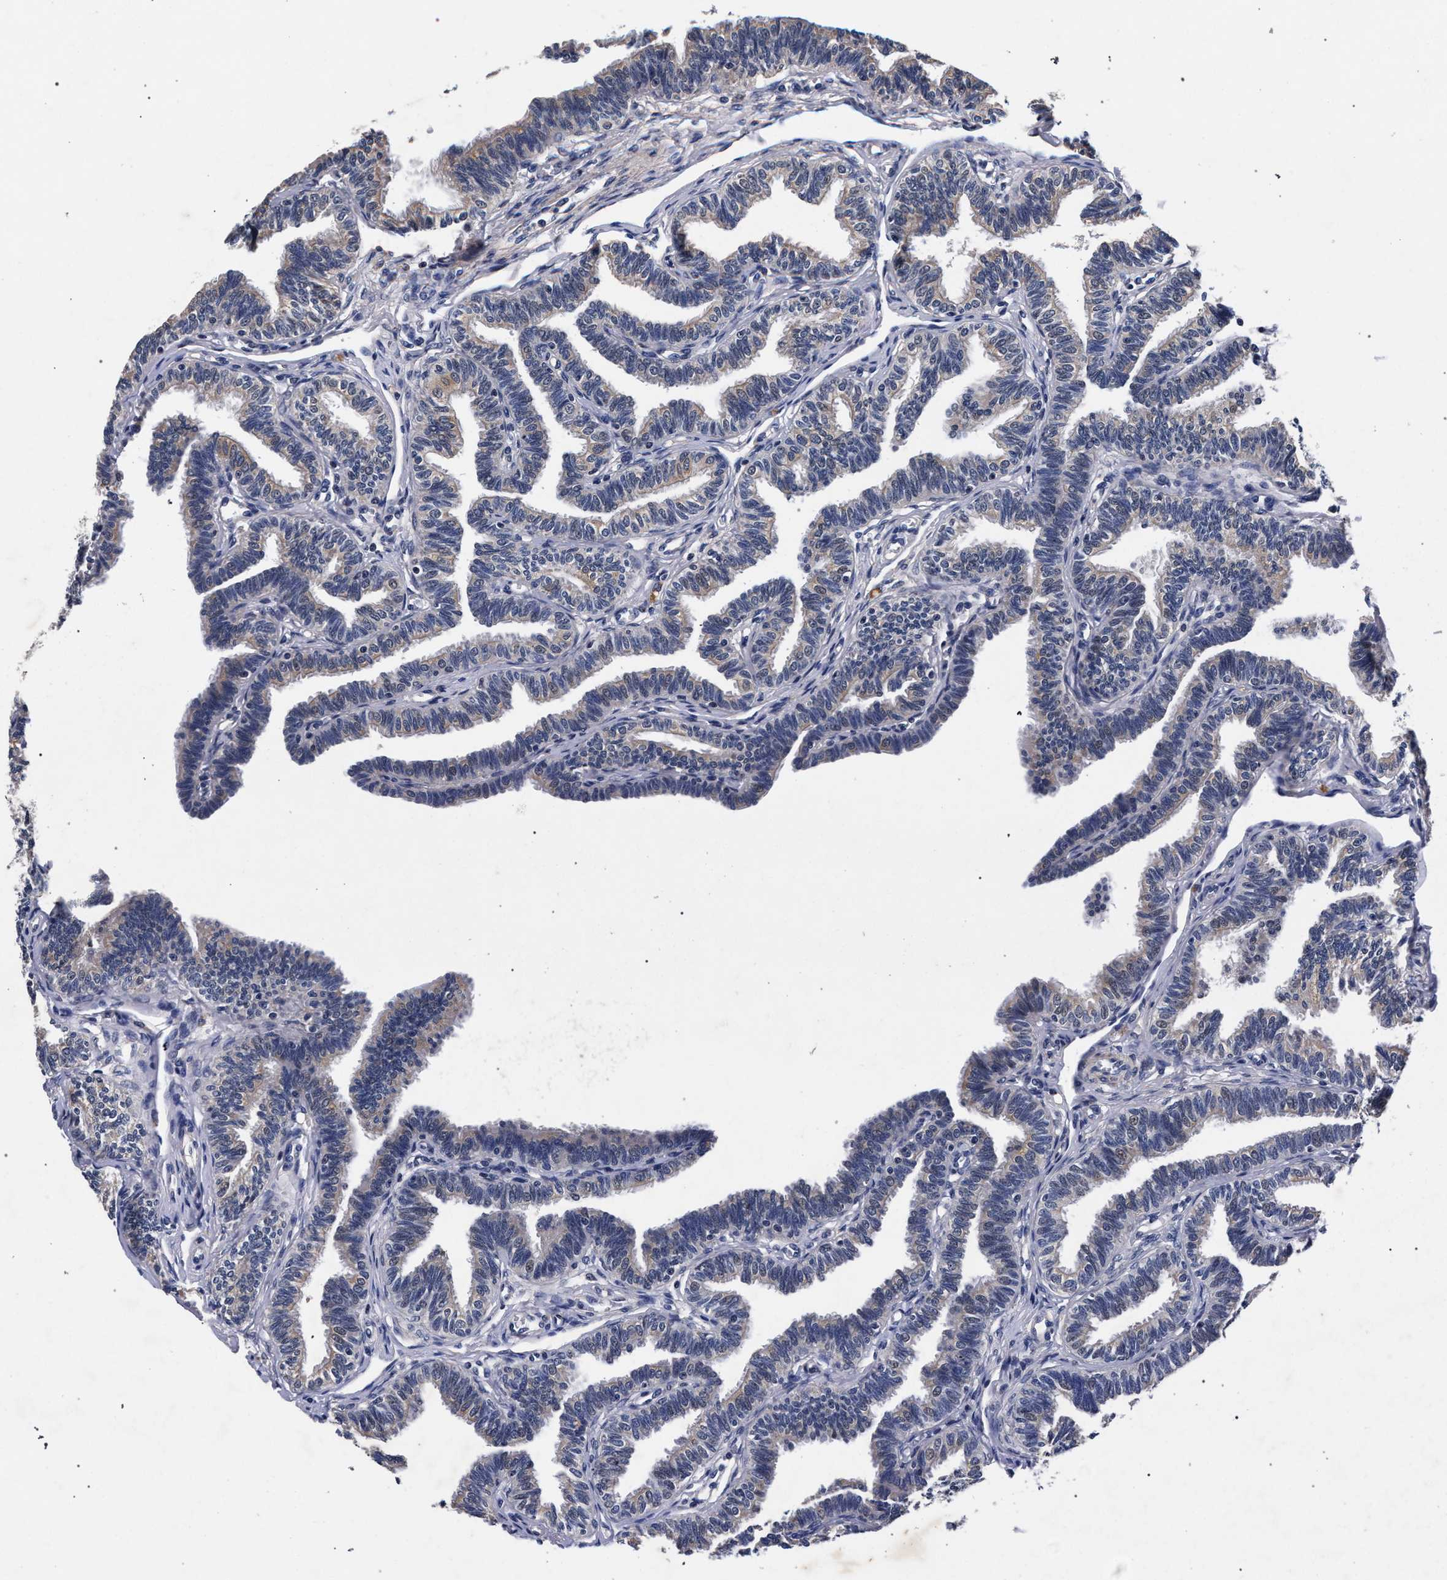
{"staining": {"intensity": "weak", "quantity": "<25%", "location": "cytoplasmic/membranous"}, "tissue": "fallopian tube", "cell_type": "Glandular cells", "image_type": "normal", "snomed": [{"axis": "morphology", "description": "Normal tissue, NOS"}, {"axis": "topography", "description": "Fallopian tube"}, {"axis": "topography", "description": "Ovary"}], "caption": "Immunohistochemical staining of benign human fallopian tube shows no significant staining in glandular cells.", "gene": "CFAP95", "patient": {"sex": "female", "age": 23}}